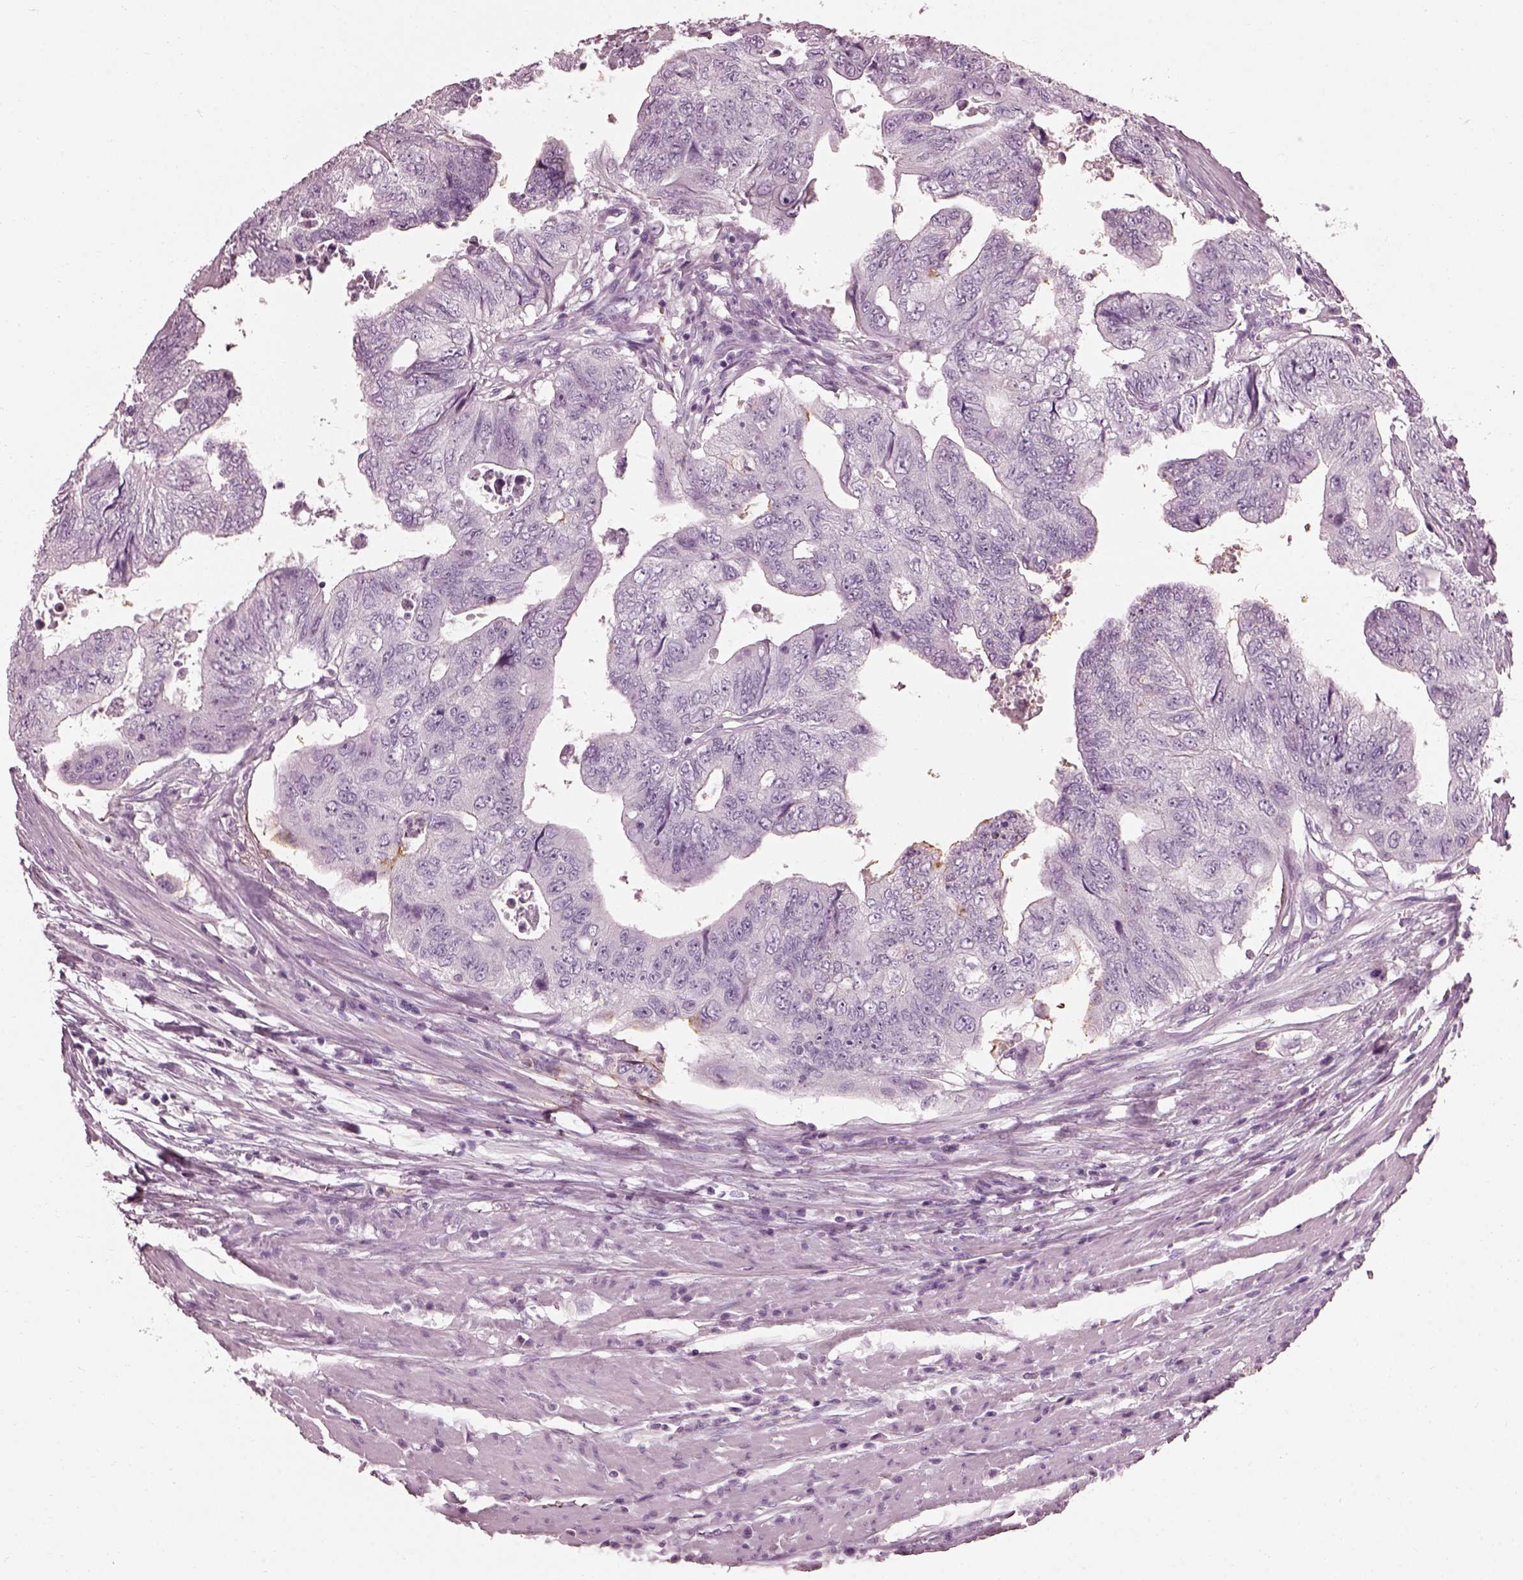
{"staining": {"intensity": "negative", "quantity": "none", "location": "none"}, "tissue": "colorectal cancer", "cell_type": "Tumor cells", "image_type": "cancer", "snomed": [{"axis": "morphology", "description": "Adenocarcinoma, NOS"}, {"axis": "topography", "description": "Colon"}], "caption": "Tumor cells show no significant protein positivity in colorectal adenocarcinoma. (IHC, brightfield microscopy, high magnification).", "gene": "FUT4", "patient": {"sex": "male", "age": 57}}